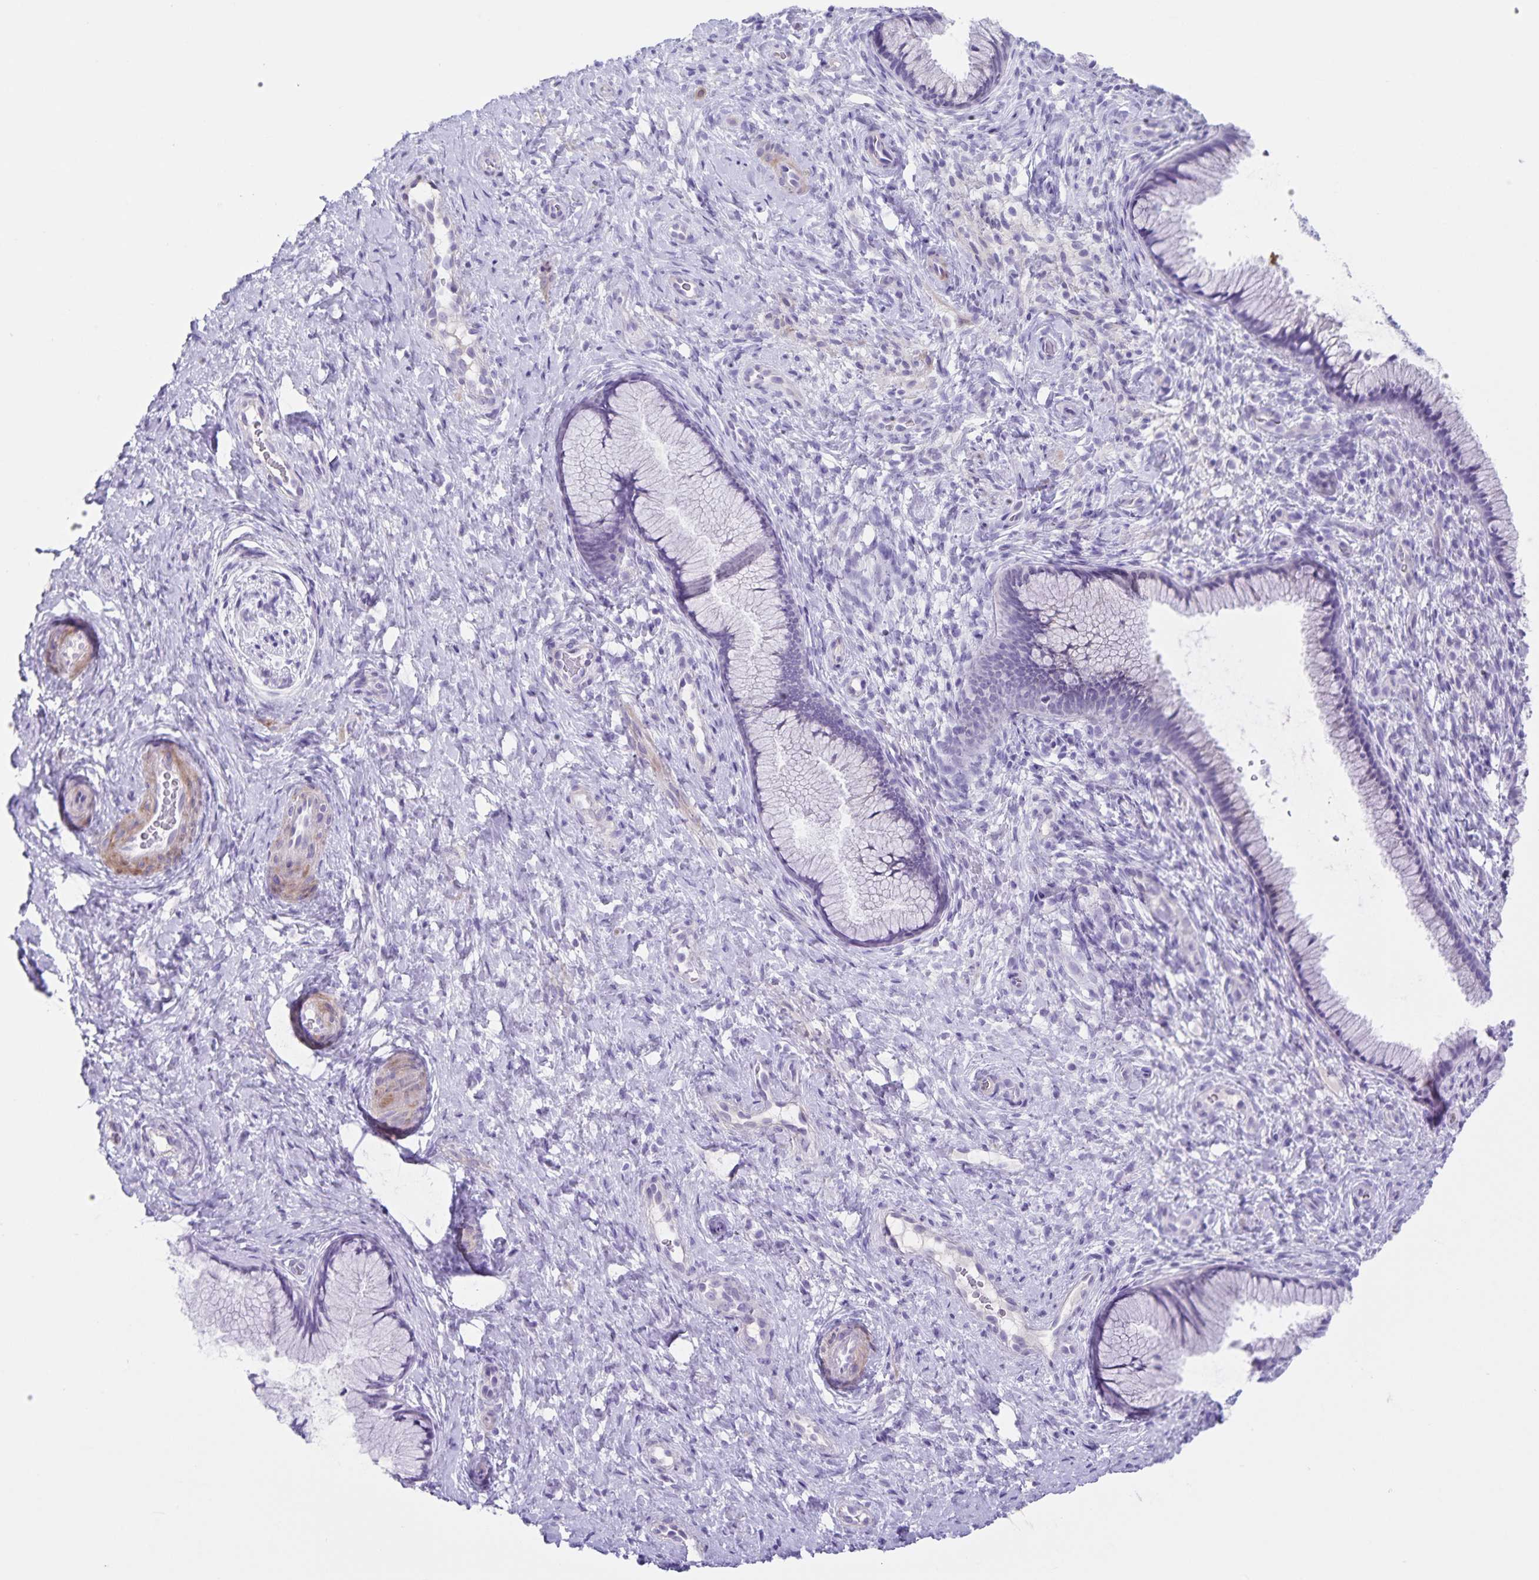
{"staining": {"intensity": "negative", "quantity": "none", "location": "none"}, "tissue": "cervix", "cell_type": "Glandular cells", "image_type": "normal", "snomed": [{"axis": "morphology", "description": "Normal tissue, NOS"}, {"axis": "topography", "description": "Cervix"}], "caption": "Immunohistochemistry image of unremarkable cervix: human cervix stained with DAB (3,3'-diaminobenzidine) reveals no significant protein positivity in glandular cells.", "gene": "C11orf42", "patient": {"sex": "female", "age": 34}}